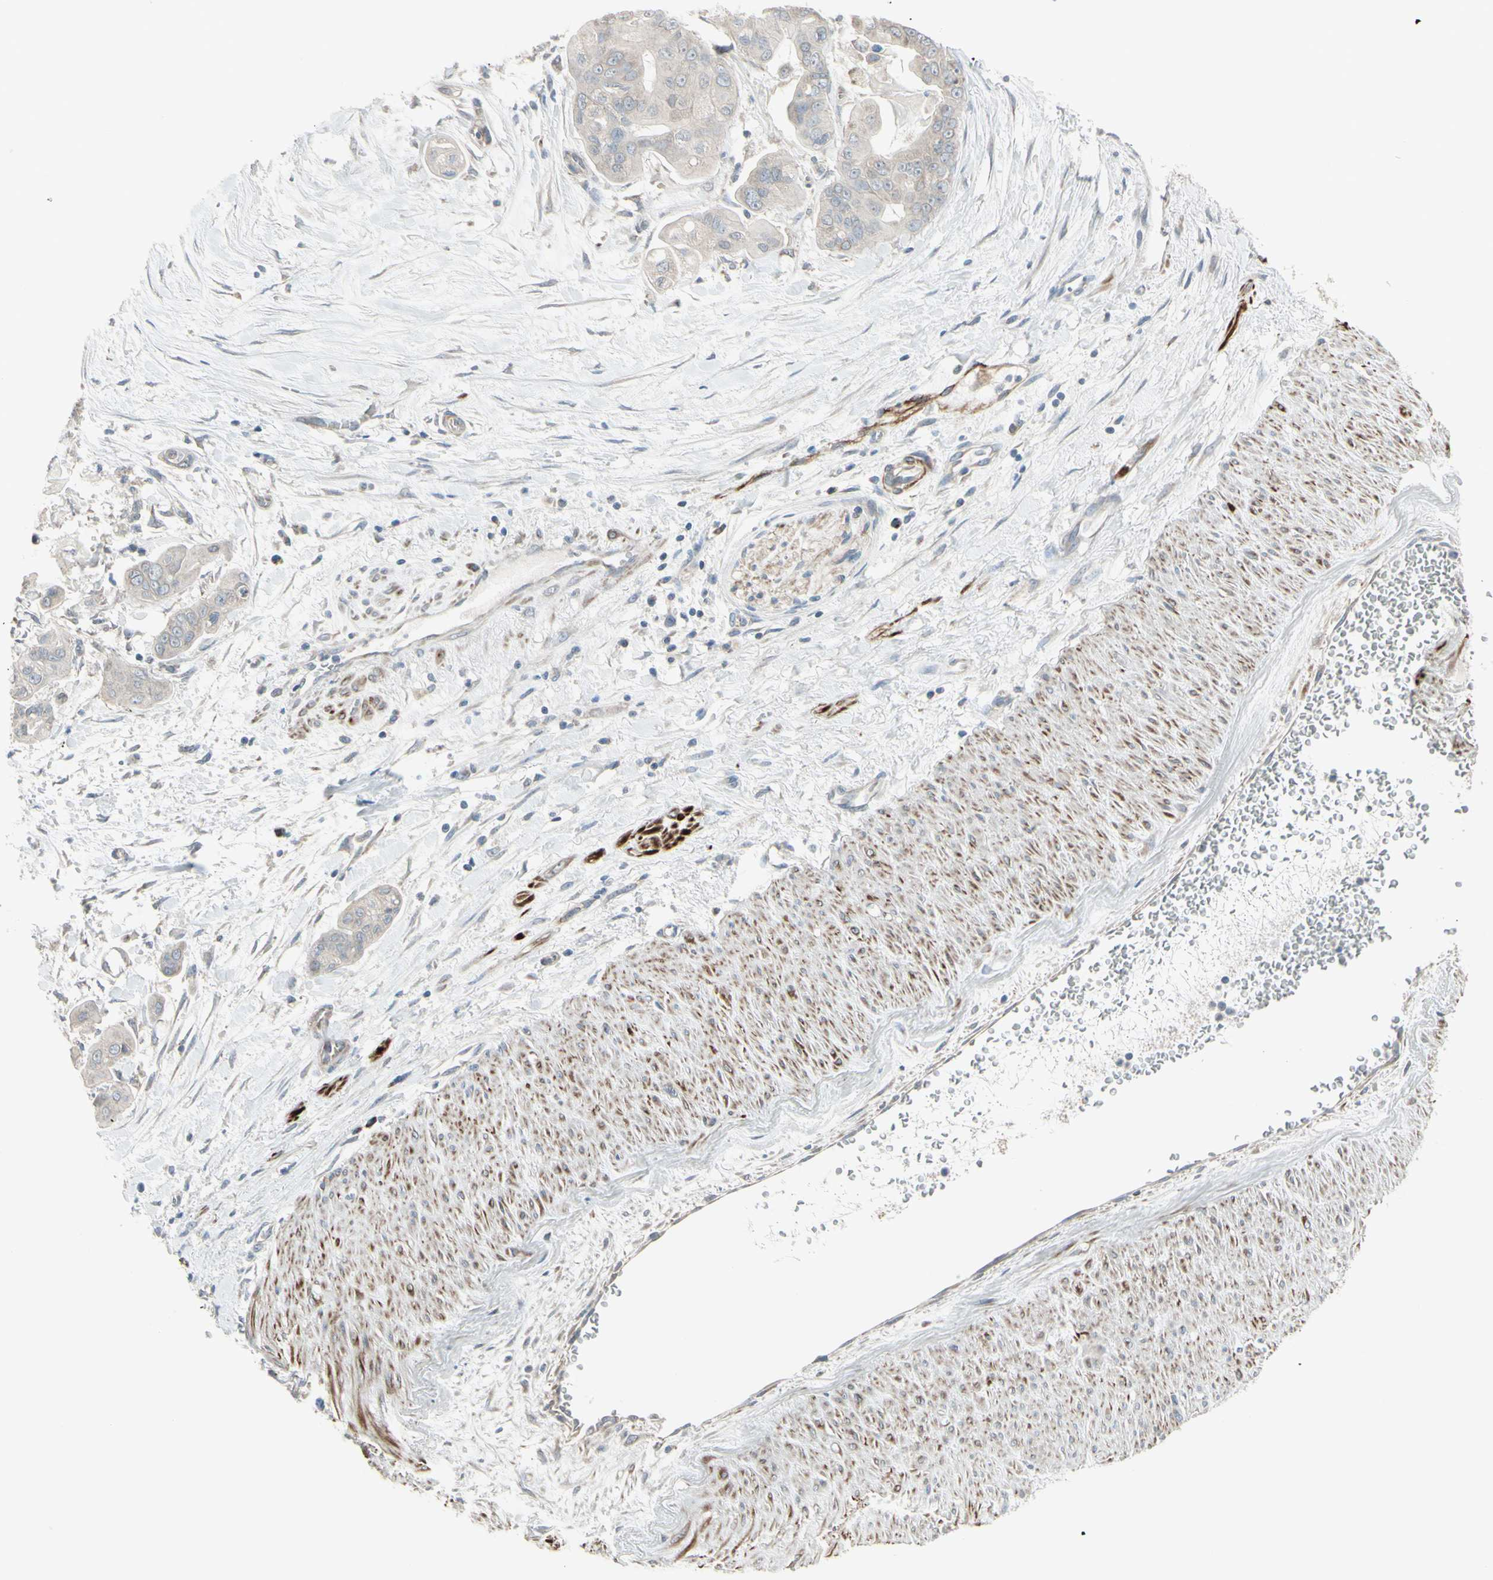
{"staining": {"intensity": "weak", "quantity": "<25%", "location": "cytoplasmic/membranous"}, "tissue": "pancreatic cancer", "cell_type": "Tumor cells", "image_type": "cancer", "snomed": [{"axis": "morphology", "description": "Adenocarcinoma, NOS"}, {"axis": "topography", "description": "Pancreas"}], "caption": "The micrograph displays no staining of tumor cells in pancreatic cancer (adenocarcinoma).", "gene": "FAM171B", "patient": {"sex": "female", "age": 75}}